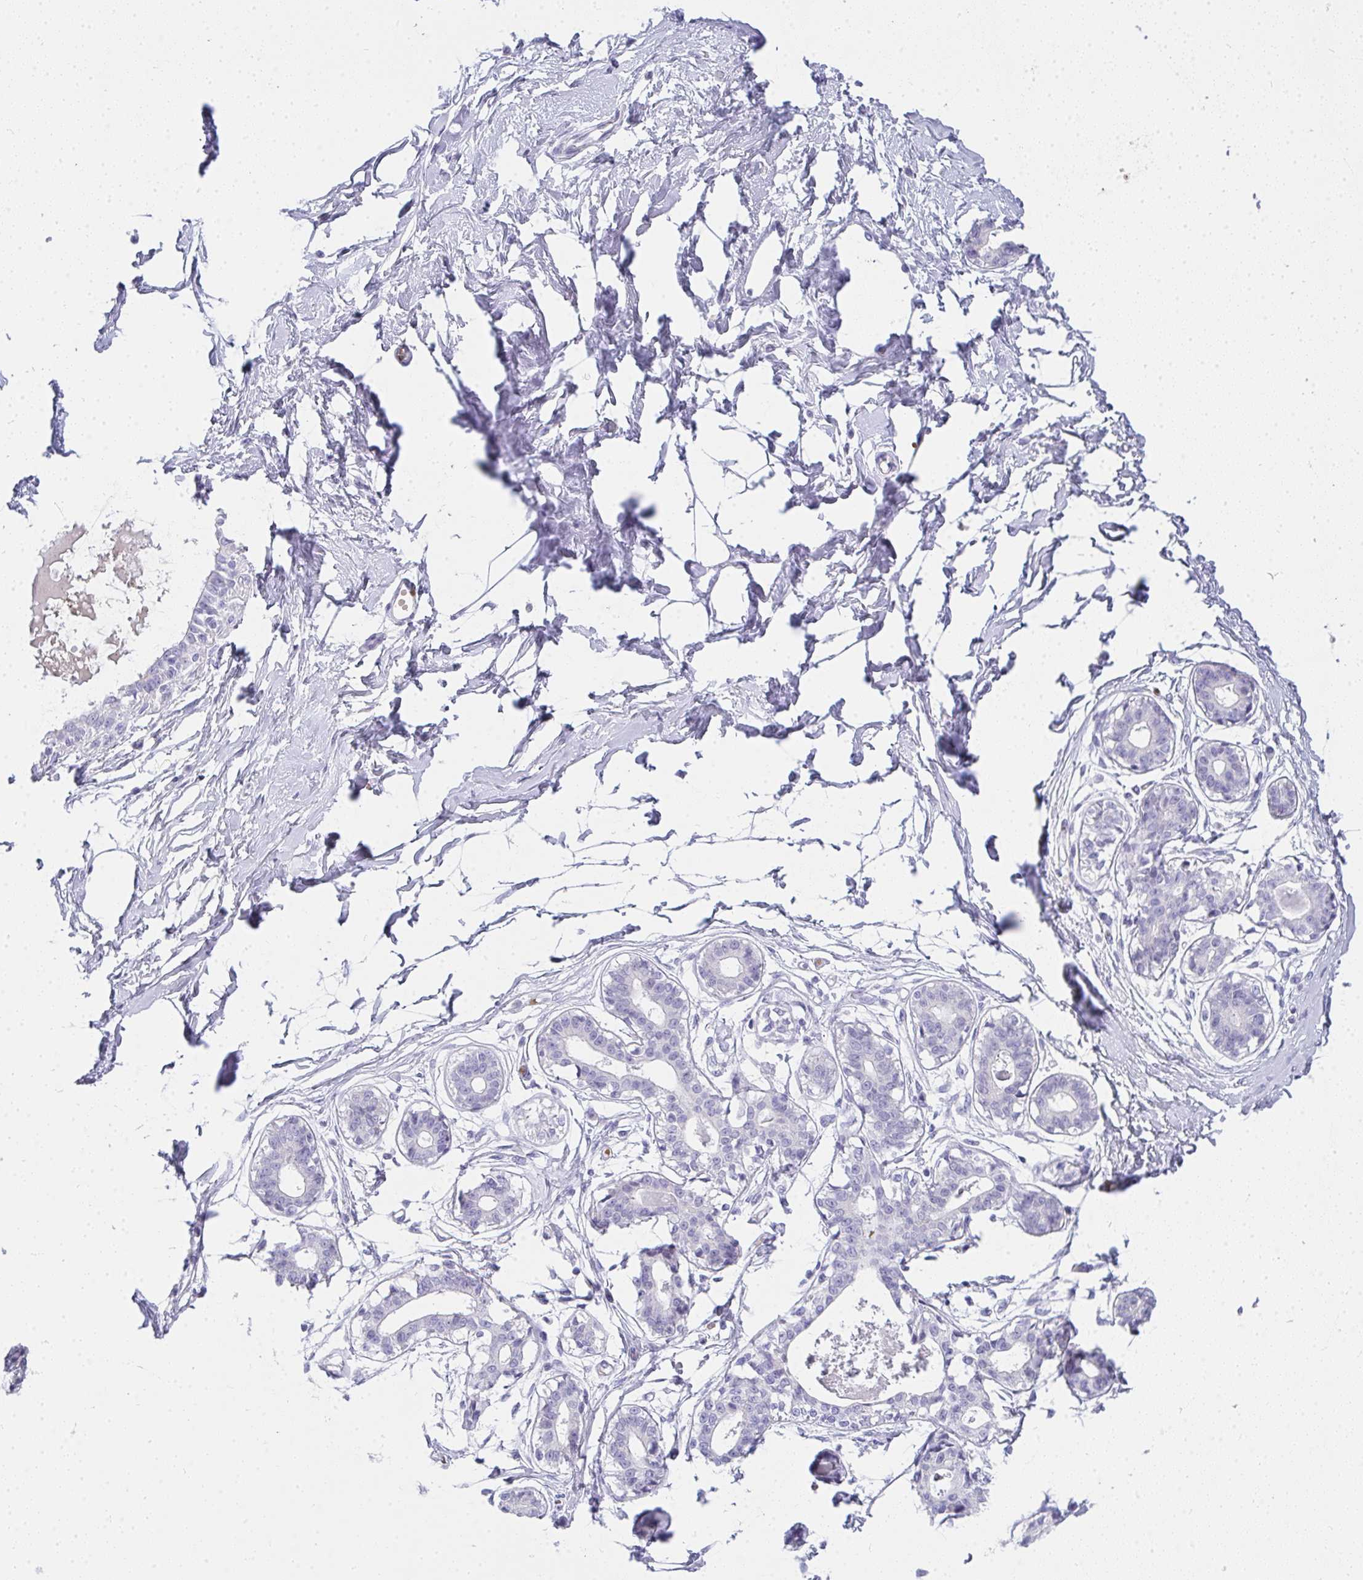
{"staining": {"intensity": "negative", "quantity": "none", "location": "none"}, "tissue": "breast", "cell_type": "Adipocytes", "image_type": "normal", "snomed": [{"axis": "morphology", "description": "Normal tissue, NOS"}, {"axis": "topography", "description": "Breast"}], "caption": "Immunohistochemistry image of normal breast: breast stained with DAB (3,3'-diaminobenzidine) displays no significant protein staining in adipocytes. (Brightfield microscopy of DAB immunohistochemistry (IHC) at high magnification).", "gene": "ZNF182", "patient": {"sex": "female", "age": 45}}